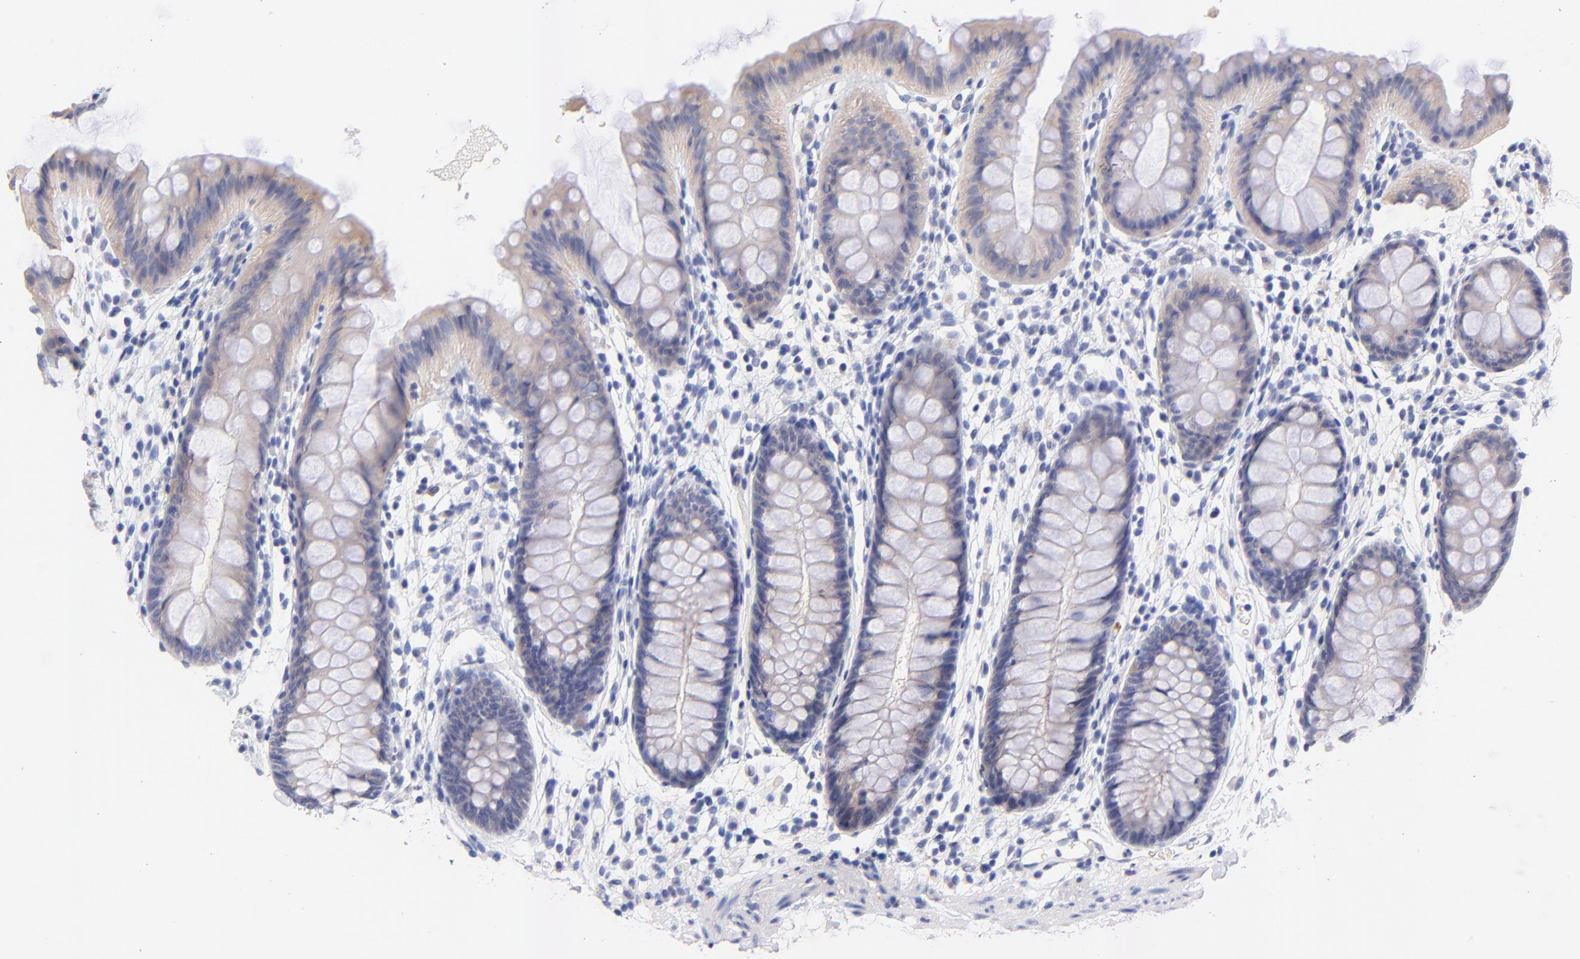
{"staining": {"intensity": "negative", "quantity": "none", "location": "none"}, "tissue": "colon", "cell_type": "Endothelial cells", "image_type": "normal", "snomed": [{"axis": "morphology", "description": "Normal tissue, NOS"}, {"axis": "topography", "description": "Smooth muscle"}, {"axis": "topography", "description": "Colon"}], "caption": "Immunohistochemistry image of normal colon stained for a protein (brown), which demonstrates no expression in endothelial cells. (Brightfield microscopy of DAB immunohistochemistry at high magnification).", "gene": "FAM117B", "patient": {"sex": "male", "age": 67}}